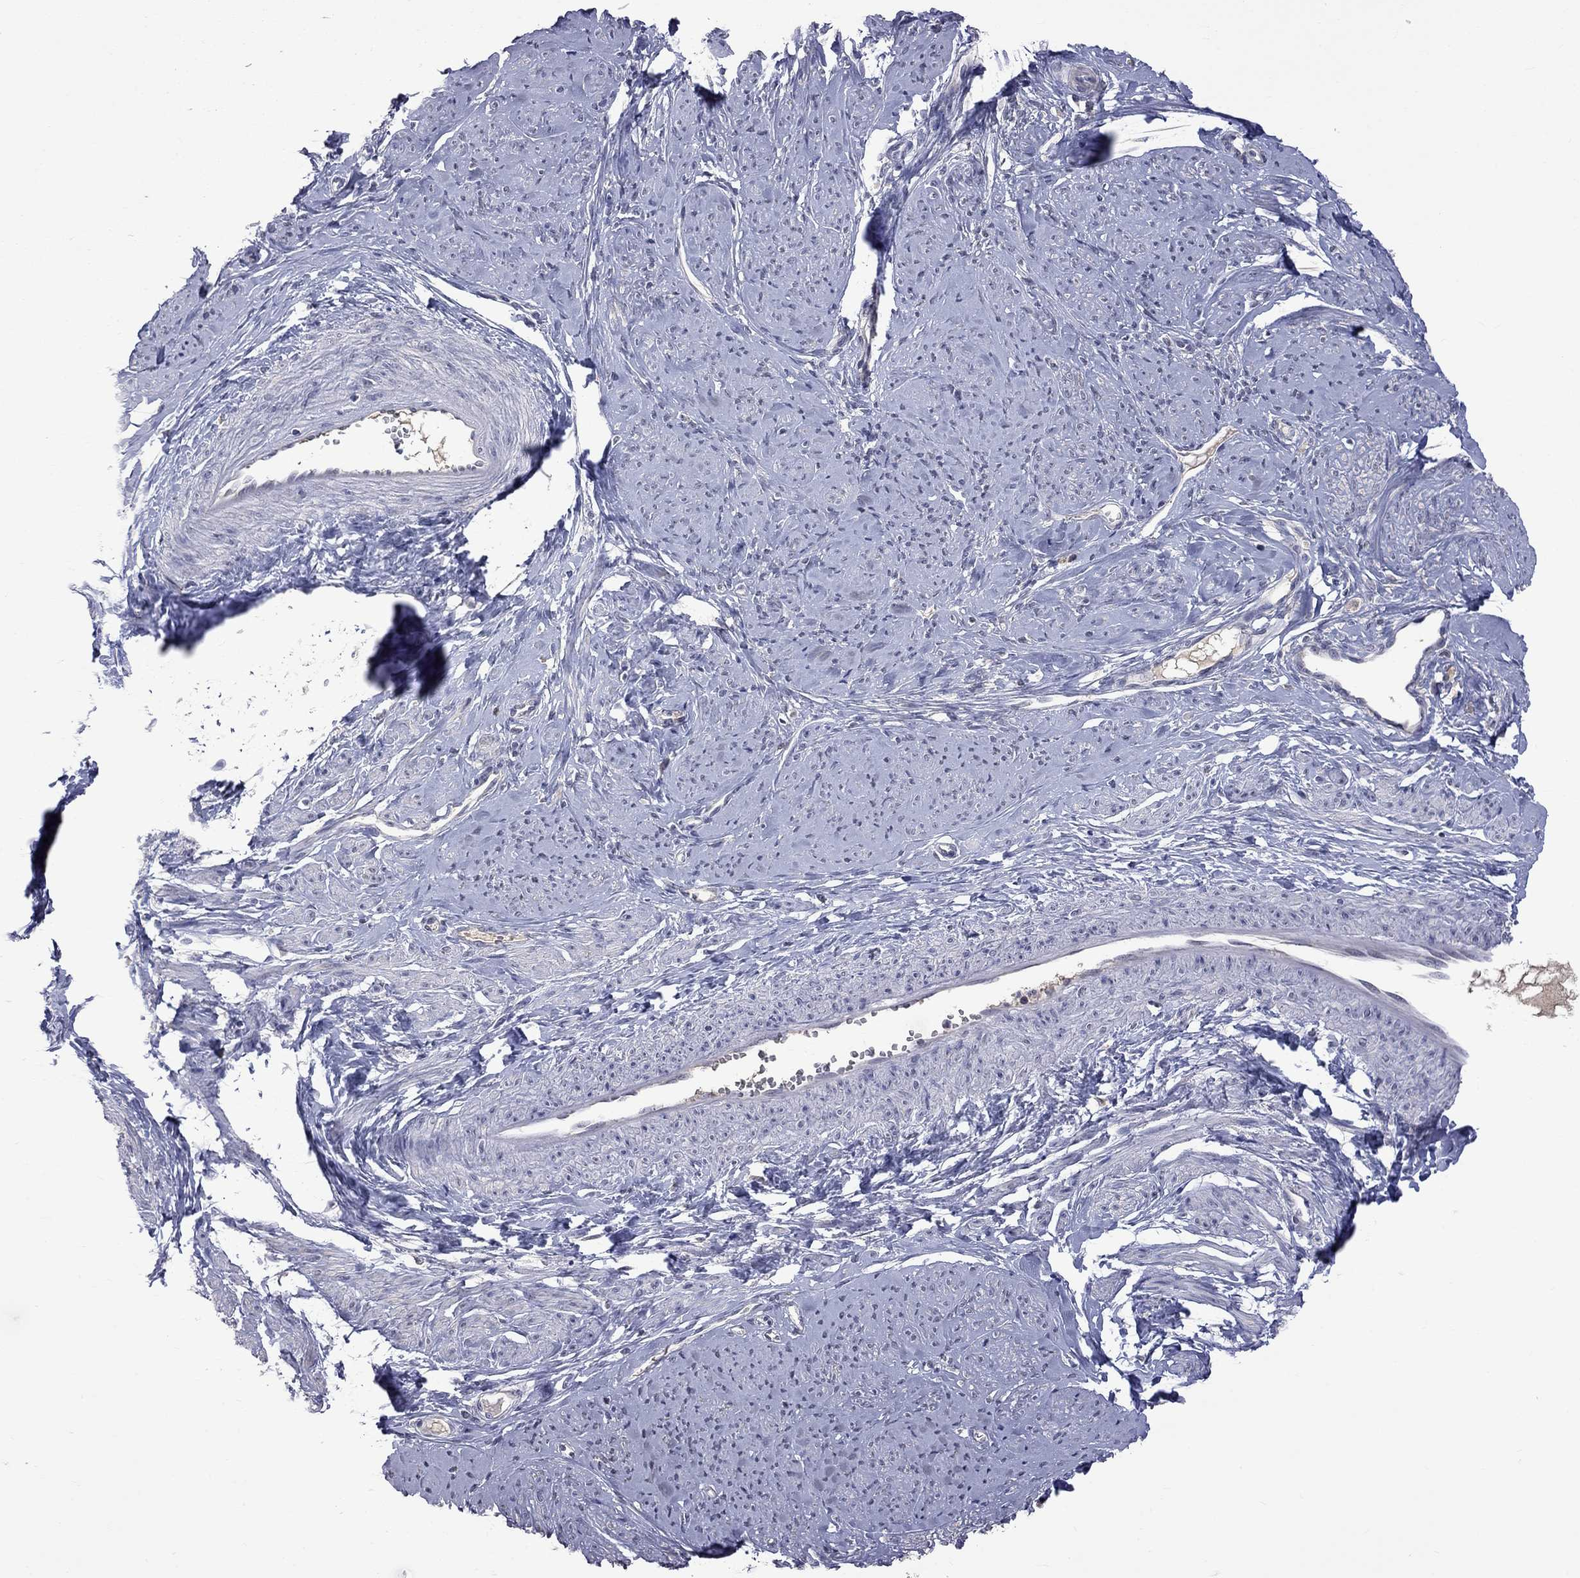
{"staining": {"intensity": "negative", "quantity": "none", "location": "none"}, "tissue": "smooth muscle", "cell_type": "Smooth muscle cells", "image_type": "normal", "snomed": [{"axis": "morphology", "description": "Normal tissue, NOS"}, {"axis": "topography", "description": "Smooth muscle"}], "caption": "A high-resolution micrograph shows immunohistochemistry (IHC) staining of benign smooth muscle, which shows no significant staining in smooth muscle cells. The staining is performed using DAB brown chromogen with nuclei counter-stained in using hematoxylin.", "gene": "HTR6", "patient": {"sex": "female", "age": 48}}